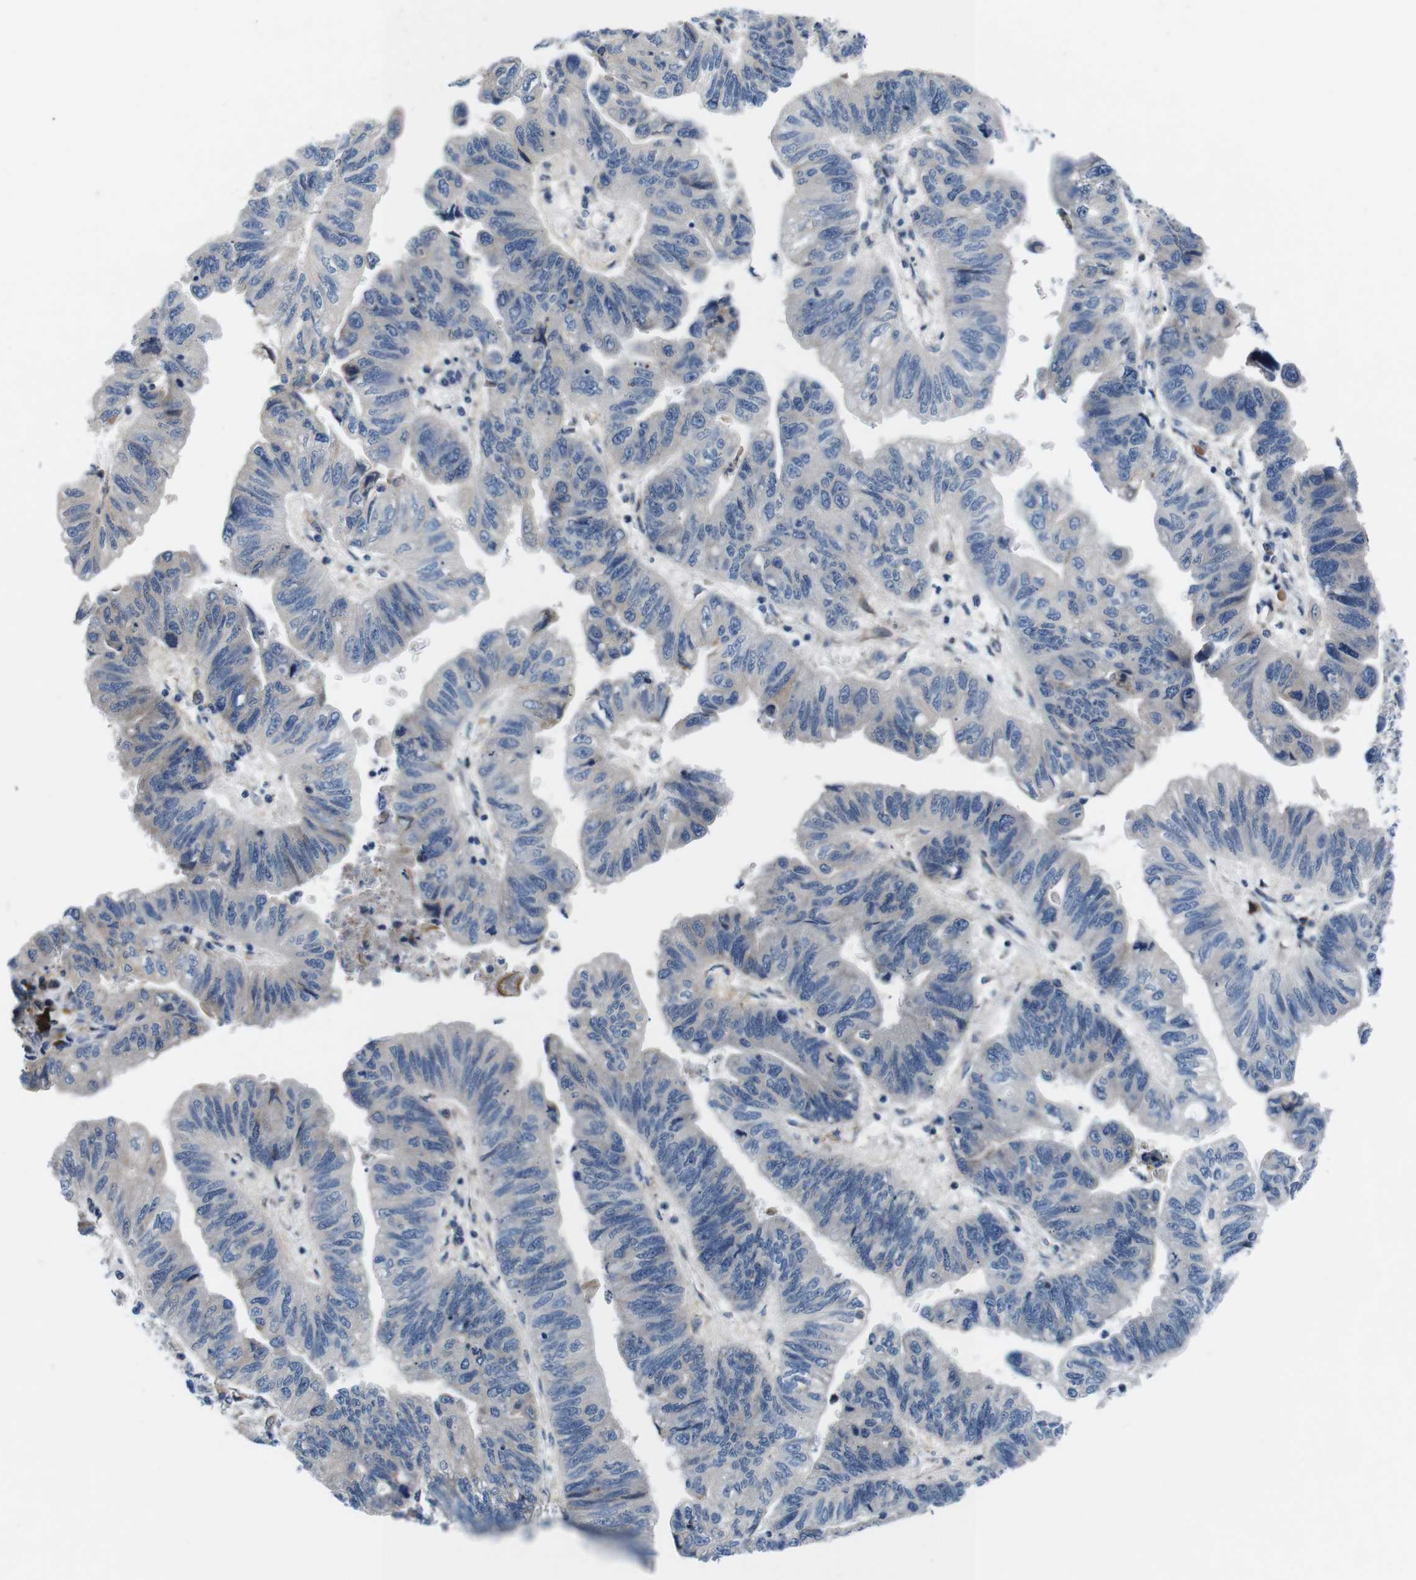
{"staining": {"intensity": "negative", "quantity": "none", "location": "none"}, "tissue": "stomach cancer", "cell_type": "Tumor cells", "image_type": "cancer", "snomed": [{"axis": "morphology", "description": "Adenocarcinoma, NOS"}, {"axis": "topography", "description": "Stomach"}], "caption": "This histopathology image is of stomach cancer (adenocarcinoma) stained with immunohistochemistry (IHC) to label a protein in brown with the nuclei are counter-stained blue. There is no staining in tumor cells.", "gene": "JAK1", "patient": {"sex": "male", "age": 59}}